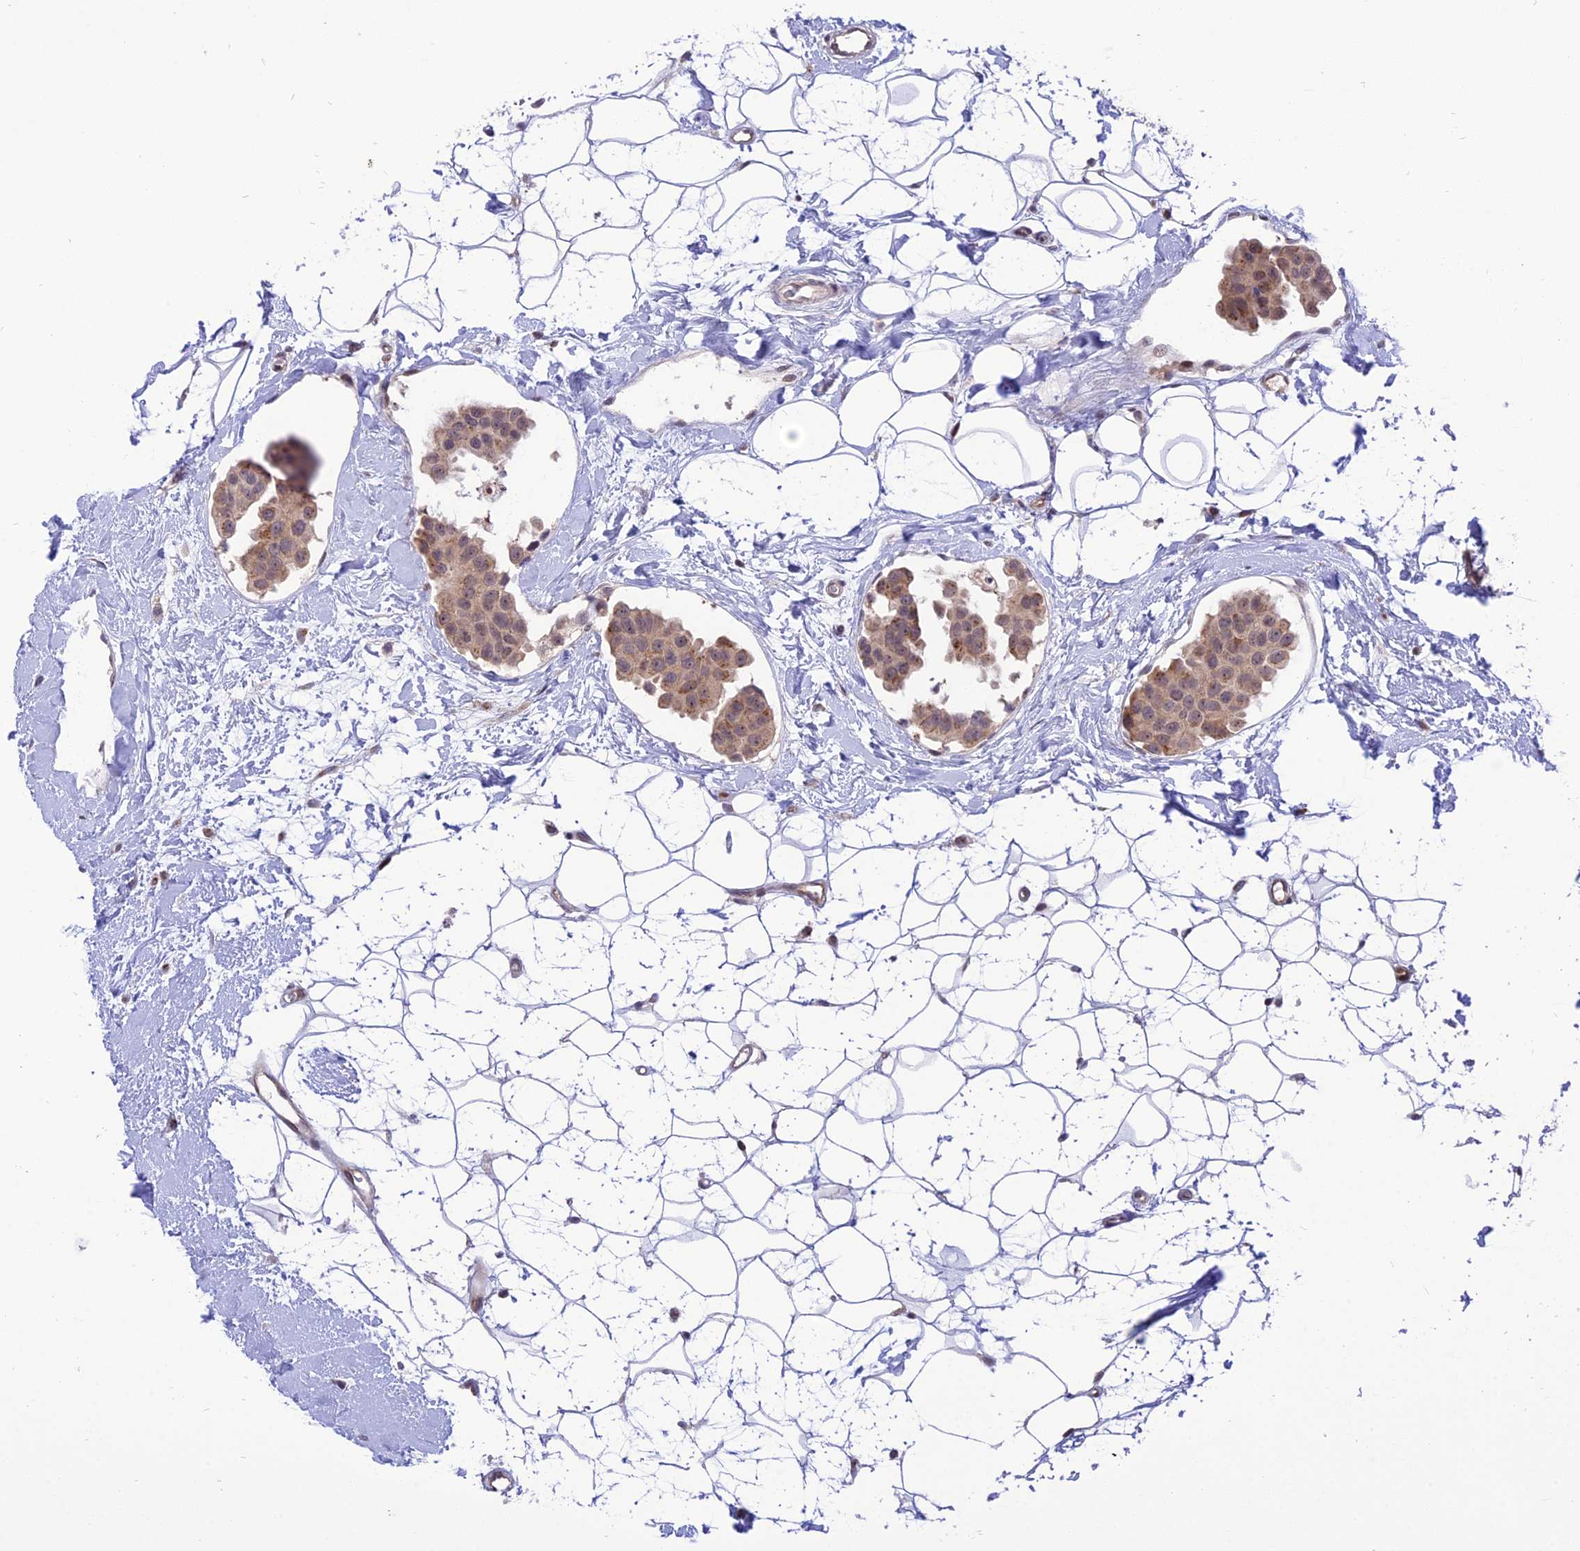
{"staining": {"intensity": "weak", "quantity": ">75%", "location": "cytoplasmic/membranous"}, "tissue": "breast cancer", "cell_type": "Tumor cells", "image_type": "cancer", "snomed": [{"axis": "morphology", "description": "Normal tissue, NOS"}, {"axis": "morphology", "description": "Duct carcinoma"}, {"axis": "topography", "description": "Breast"}], "caption": "An immunohistochemistry photomicrograph of neoplastic tissue is shown. Protein staining in brown labels weak cytoplasmic/membranous positivity in invasive ductal carcinoma (breast) within tumor cells. The protein of interest is stained brown, and the nuclei are stained in blue (DAB IHC with brightfield microscopy, high magnification).", "gene": "ZNF837", "patient": {"sex": "female", "age": 39}}